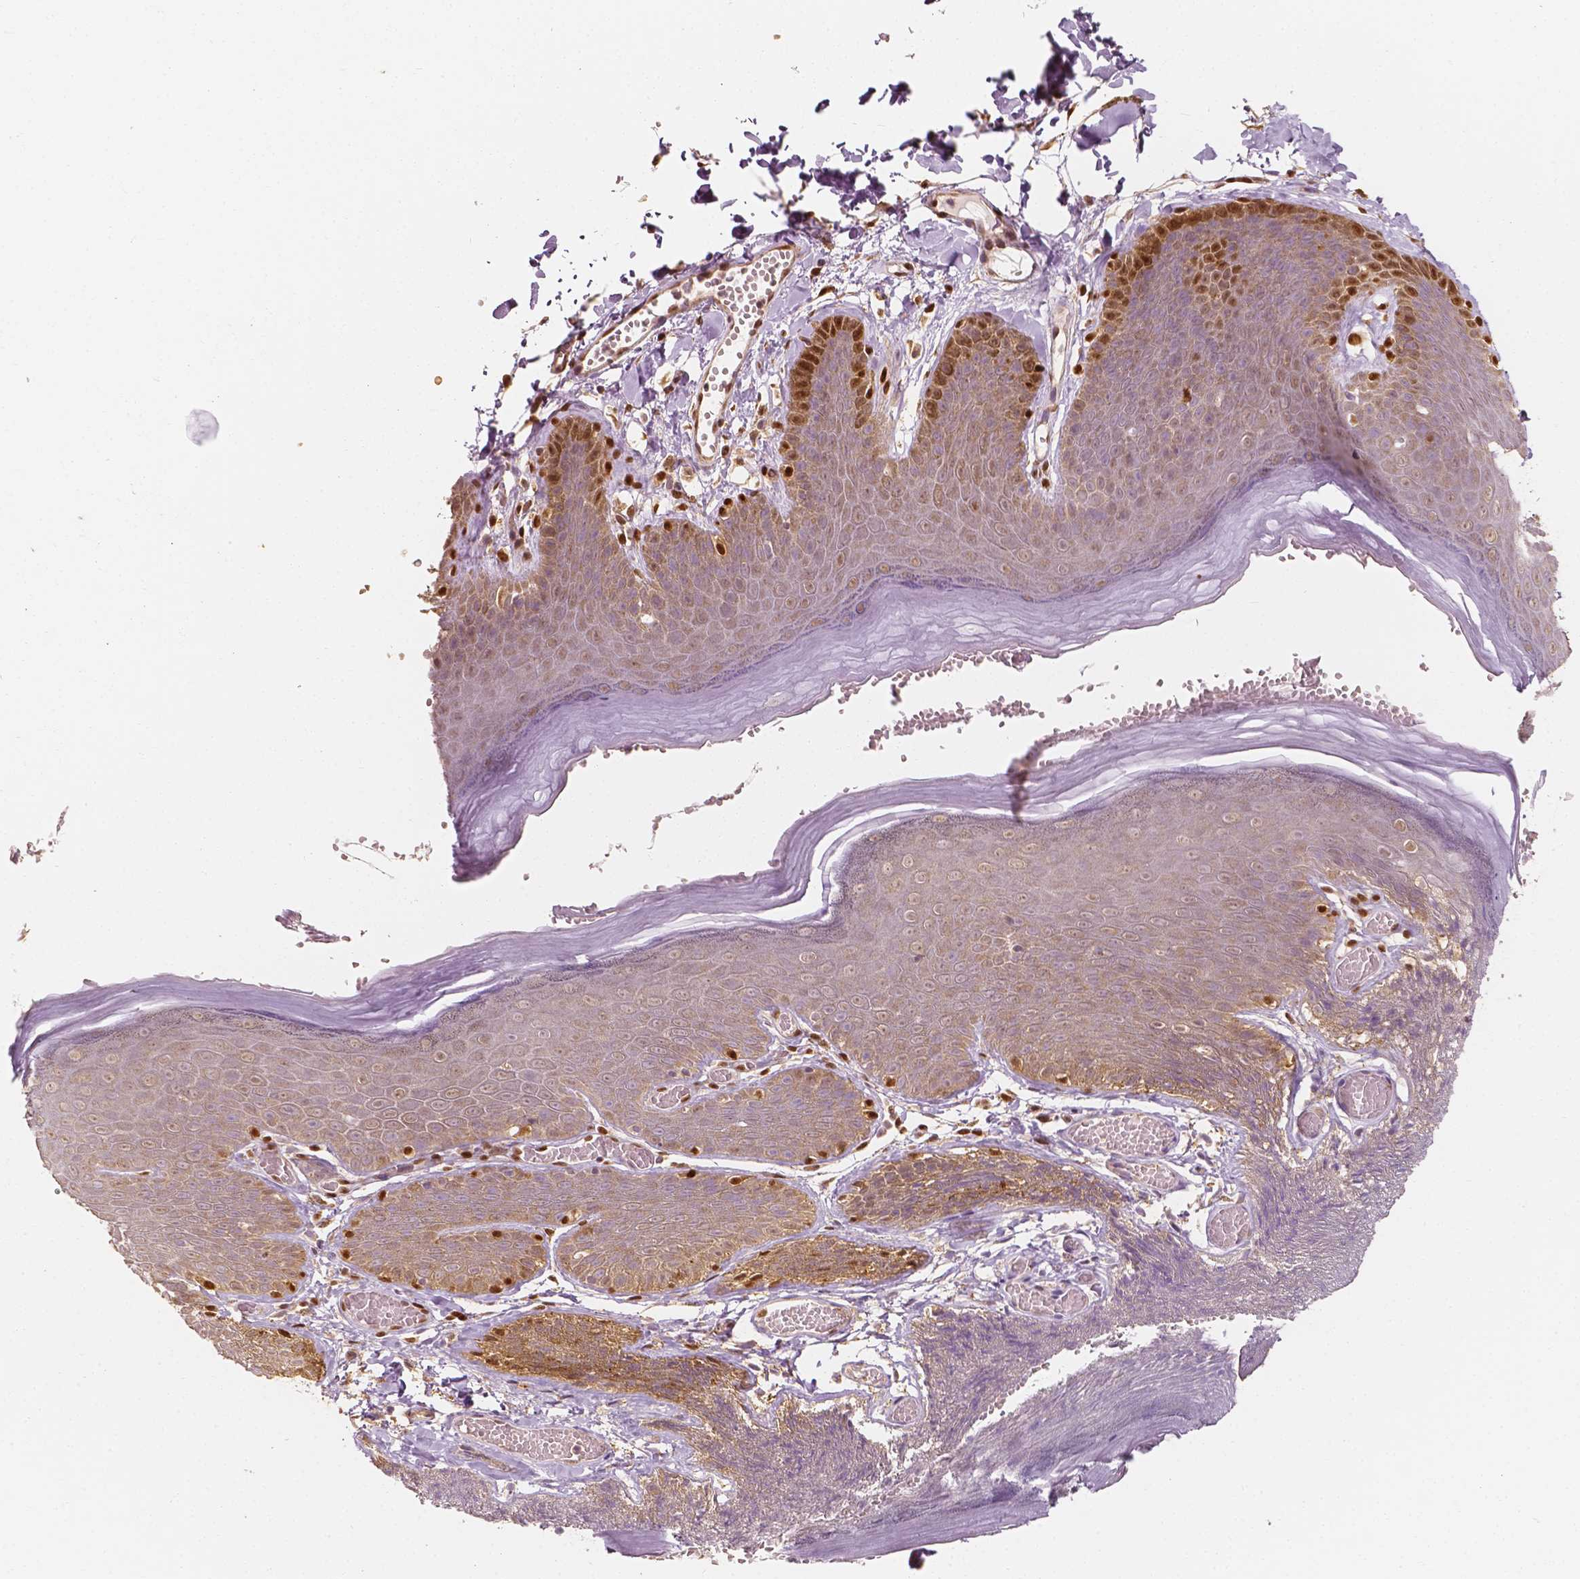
{"staining": {"intensity": "moderate", "quantity": "25%-75%", "location": "nuclear"}, "tissue": "skin", "cell_type": "Epidermal cells", "image_type": "normal", "snomed": [{"axis": "morphology", "description": "Normal tissue, NOS"}, {"axis": "topography", "description": "Anal"}], "caption": "Immunohistochemical staining of unremarkable human skin reveals 25%-75% levels of moderate nuclear protein staining in about 25%-75% of epidermal cells. The protein of interest is stained brown, and the nuclei are stained in blue (DAB IHC with brightfield microscopy, high magnification).", "gene": "TBC1D17", "patient": {"sex": "male", "age": 53}}